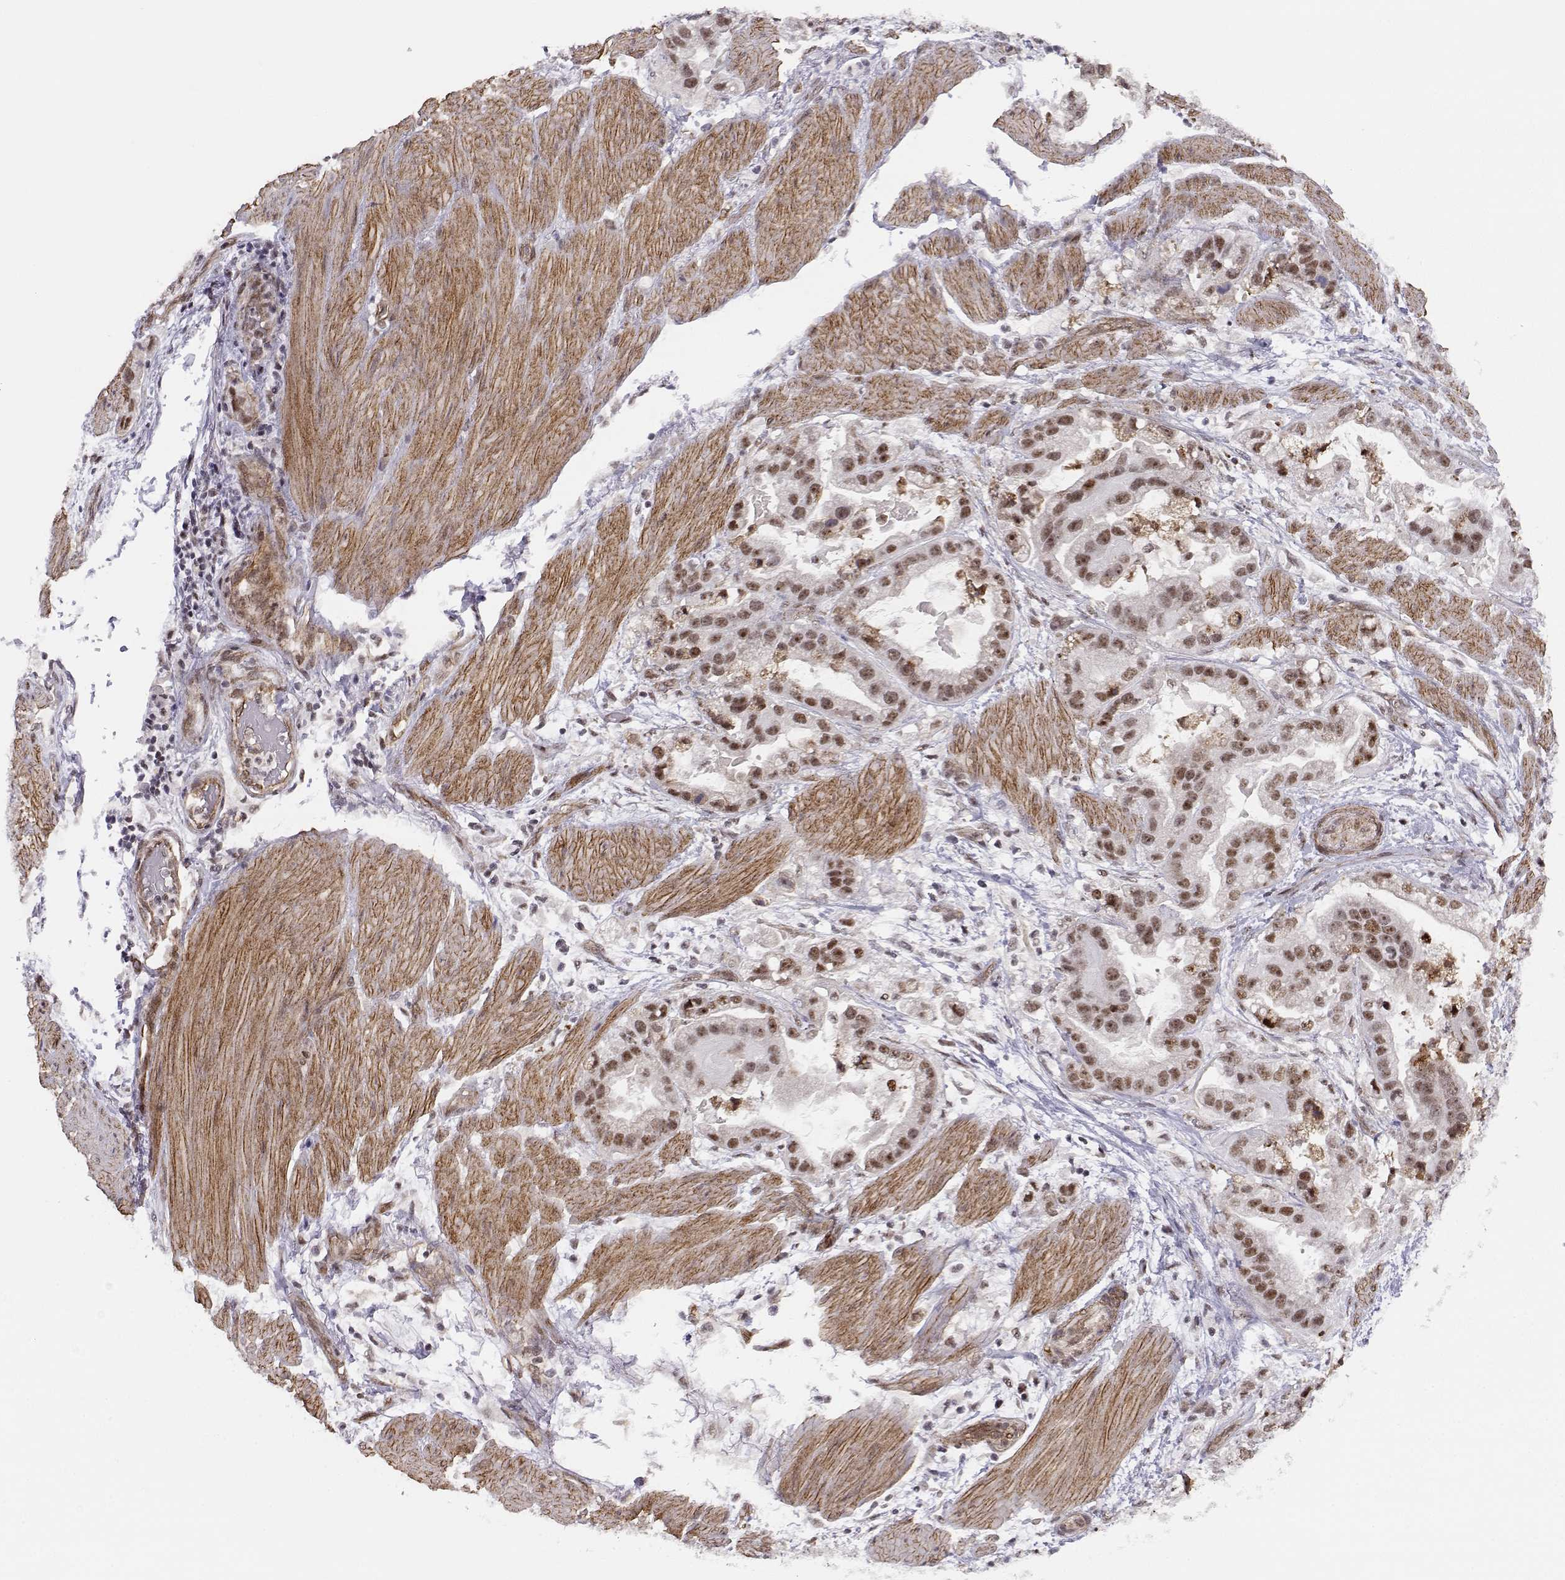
{"staining": {"intensity": "strong", "quantity": "25%-75%", "location": "nuclear"}, "tissue": "stomach cancer", "cell_type": "Tumor cells", "image_type": "cancer", "snomed": [{"axis": "morphology", "description": "Adenocarcinoma, NOS"}, {"axis": "topography", "description": "Stomach"}], "caption": "This histopathology image demonstrates immunohistochemistry staining of stomach cancer, with high strong nuclear positivity in about 25%-75% of tumor cells.", "gene": "CIR1", "patient": {"sex": "male", "age": 59}}